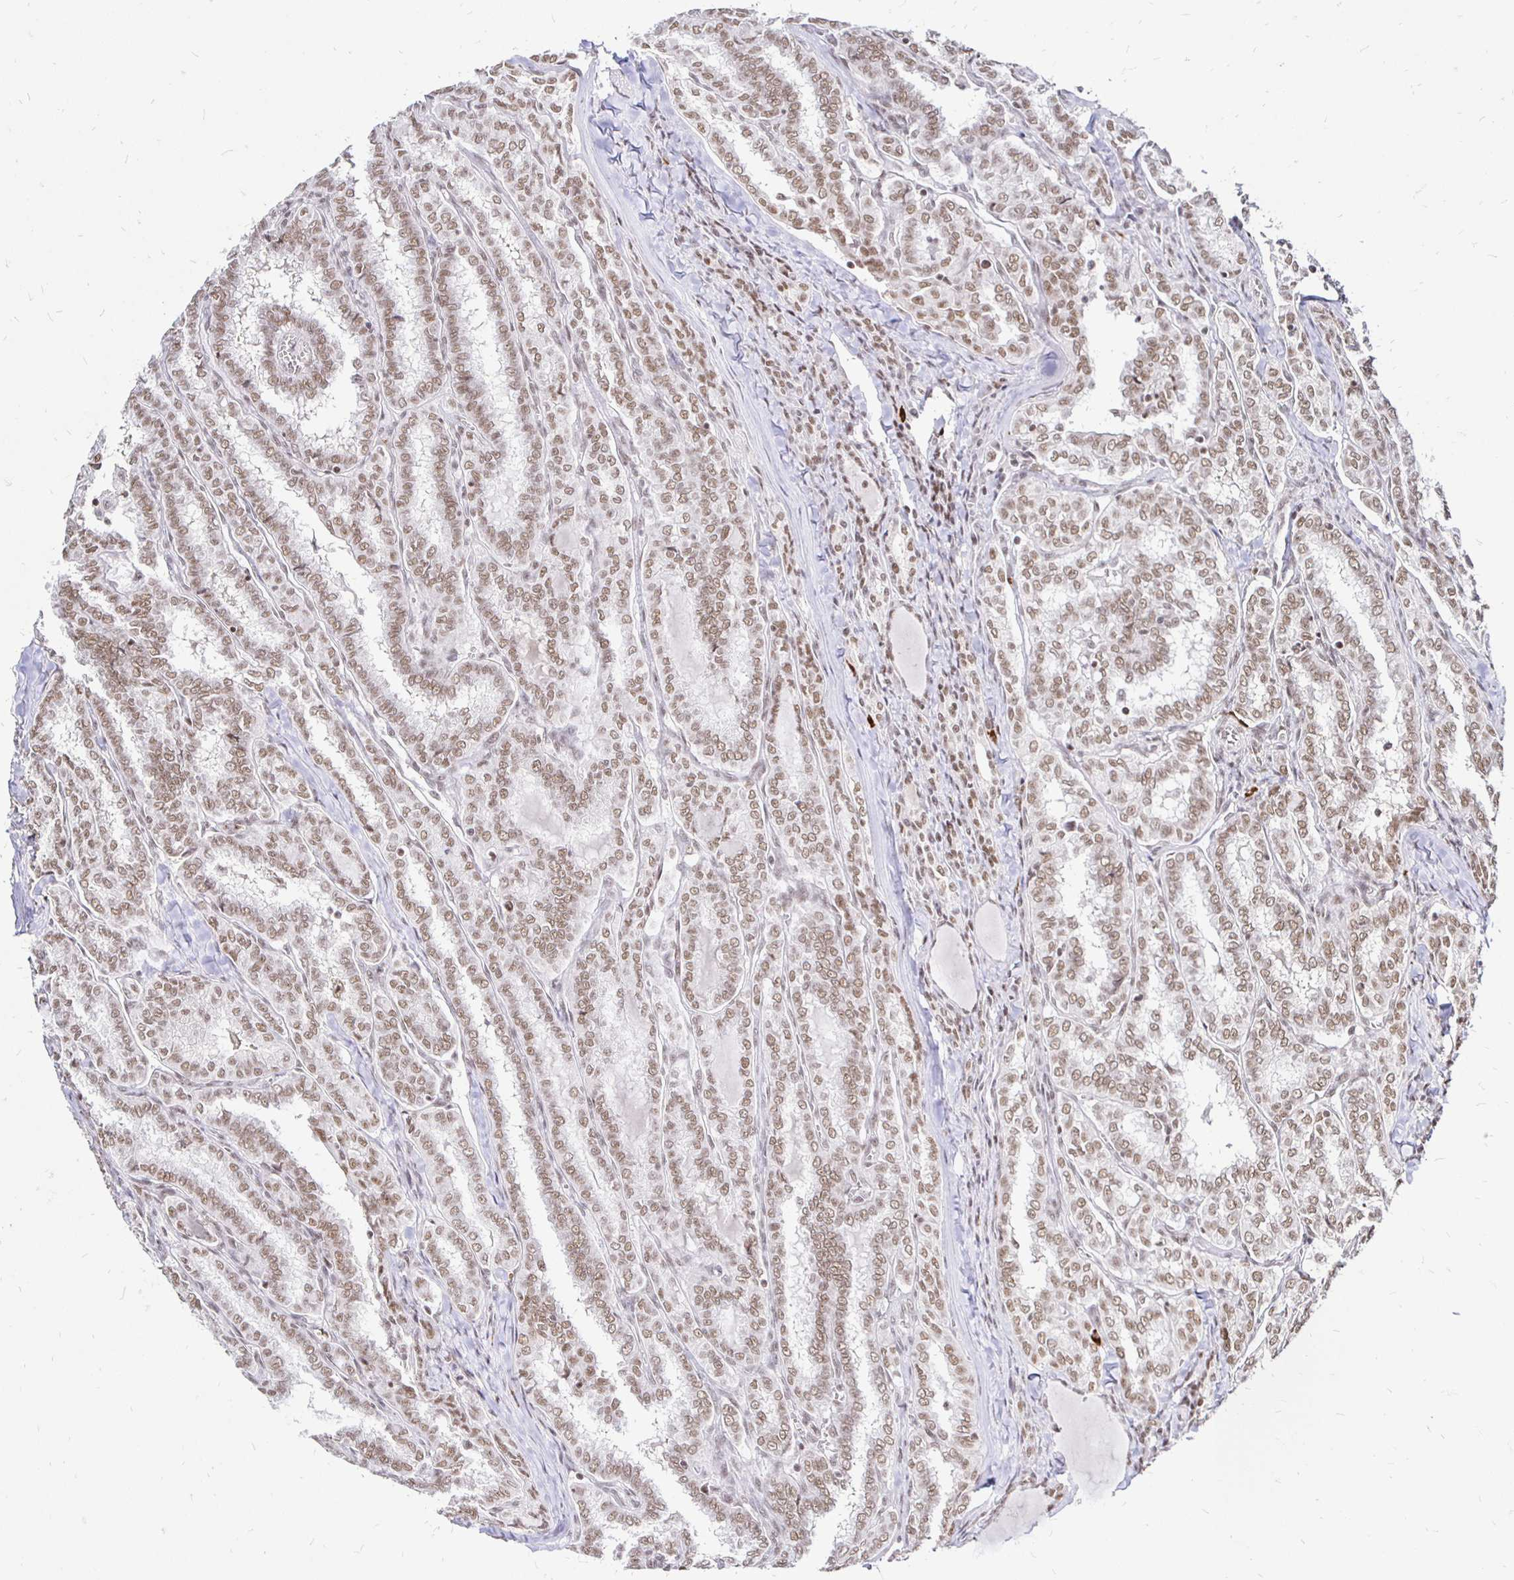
{"staining": {"intensity": "moderate", "quantity": ">75%", "location": "nuclear"}, "tissue": "thyroid cancer", "cell_type": "Tumor cells", "image_type": "cancer", "snomed": [{"axis": "morphology", "description": "Papillary adenocarcinoma, NOS"}, {"axis": "topography", "description": "Thyroid gland"}], "caption": "Immunohistochemistry staining of papillary adenocarcinoma (thyroid), which exhibits medium levels of moderate nuclear expression in about >75% of tumor cells indicating moderate nuclear protein staining. The staining was performed using DAB (3,3'-diaminobenzidine) (brown) for protein detection and nuclei were counterstained in hematoxylin (blue).", "gene": "SIN3A", "patient": {"sex": "female", "age": 30}}